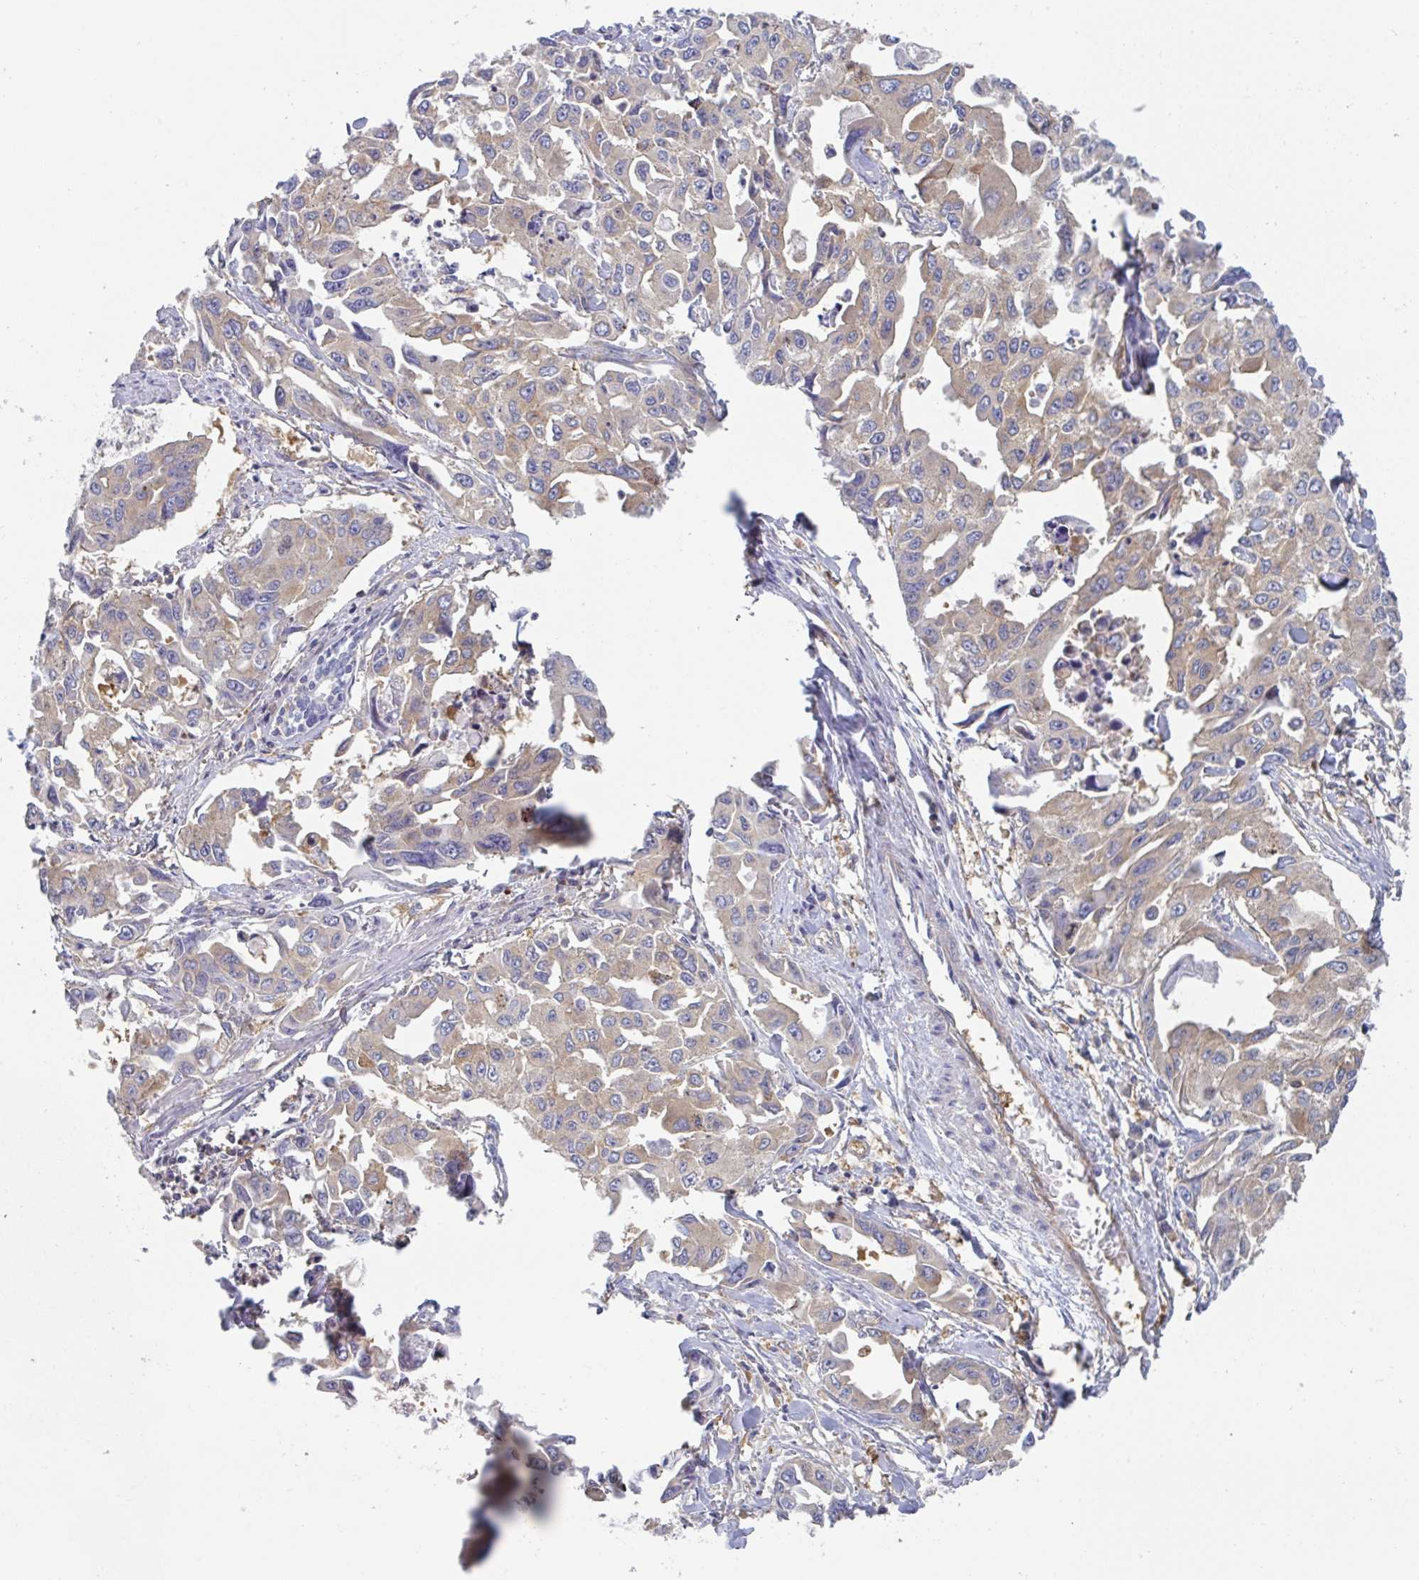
{"staining": {"intensity": "weak", "quantity": "25%-75%", "location": "cytoplasmic/membranous"}, "tissue": "lung cancer", "cell_type": "Tumor cells", "image_type": "cancer", "snomed": [{"axis": "morphology", "description": "Adenocarcinoma, NOS"}, {"axis": "topography", "description": "Lung"}], "caption": "A histopathology image of human adenocarcinoma (lung) stained for a protein displays weak cytoplasmic/membranous brown staining in tumor cells. Ihc stains the protein of interest in brown and the nuclei are stained blue.", "gene": "AMPD2", "patient": {"sex": "male", "age": 64}}